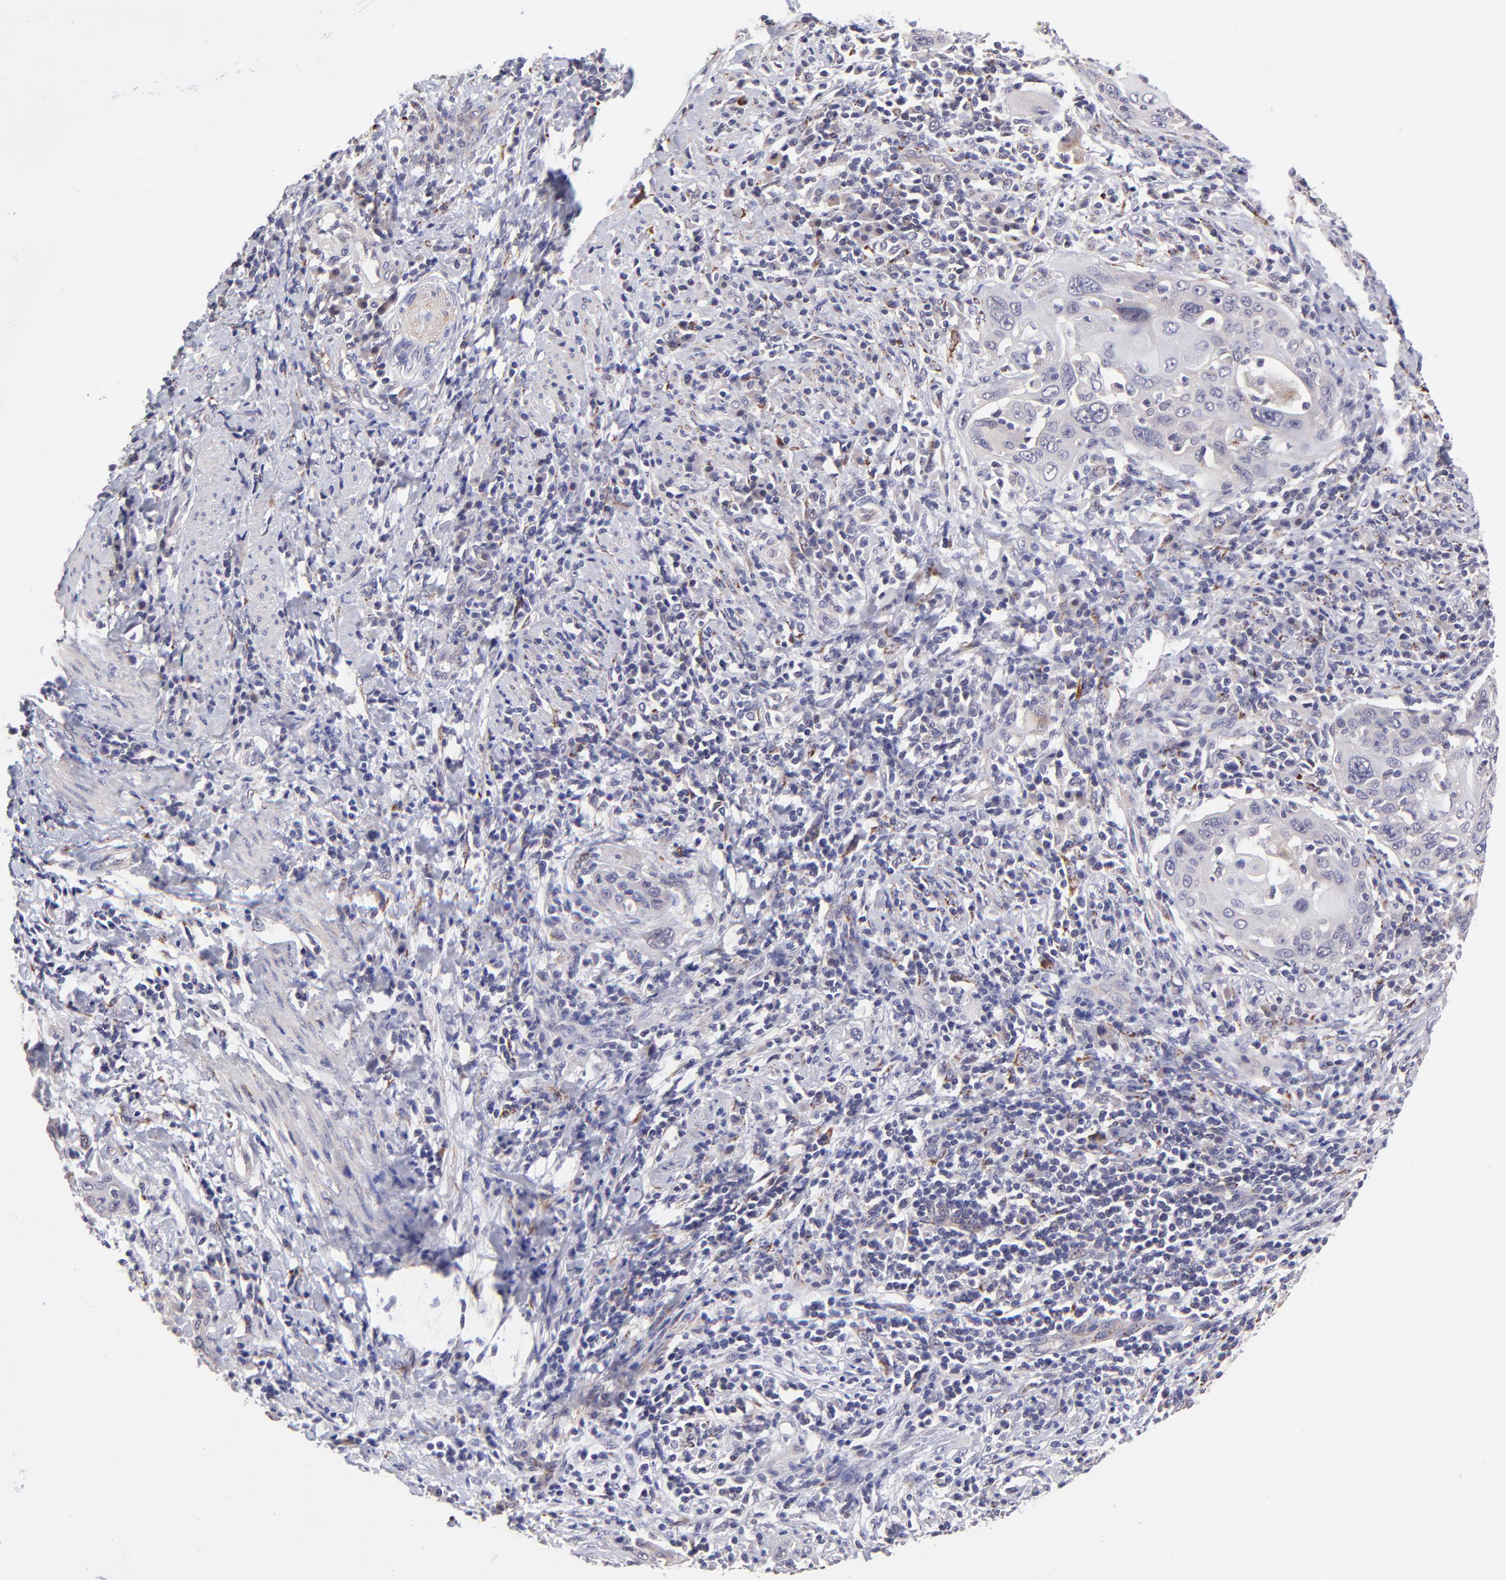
{"staining": {"intensity": "negative", "quantity": "none", "location": "none"}, "tissue": "cervical cancer", "cell_type": "Tumor cells", "image_type": "cancer", "snomed": [{"axis": "morphology", "description": "Squamous cell carcinoma, NOS"}, {"axis": "topography", "description": "Cervix"}], "caption": "Immunohistochemistry (IHC) of human squamous cell carcinoma (cervical) shows no staining in tumor cells.", "gene": "NSF", "patient": {"sex": "female", "age": 41}}